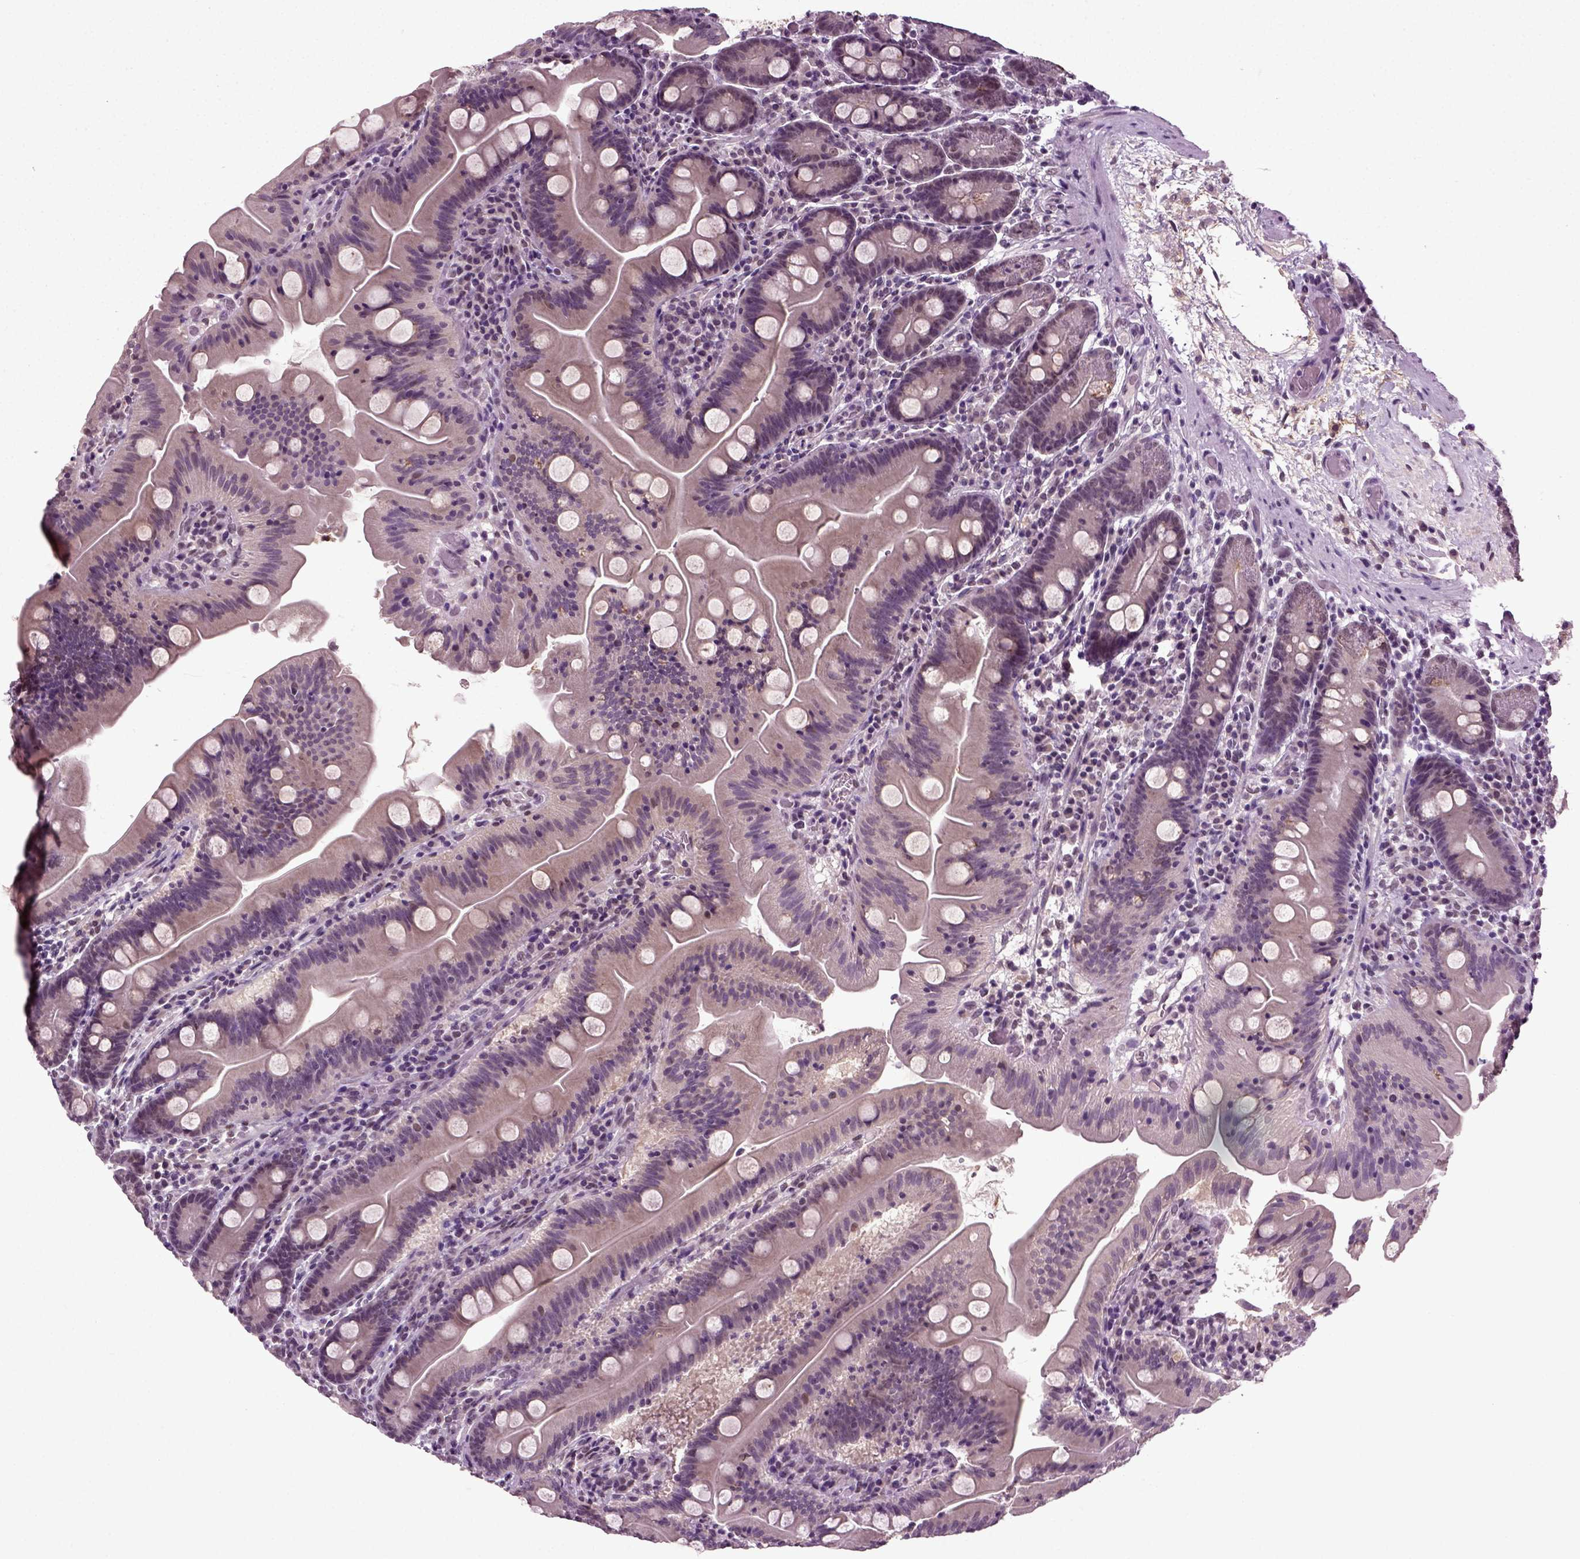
{"staining": {"intensity": "weak", "quantity": "25%-75%", "location": "cytoplasmic/membranous"}, "tissue": "small intestine", "cell_type": "Glandular cells", "image_type": "normal", "snomed": [{"axis": "morphology", "description": "Normal tissue, NOS"}, {"axis": "topography", "description": "Small intestine"}], "caption": "Immunohistochemistry image of normal human small intestine stained for a protein (brown), which exhibits low levels of weak cytoplasmic/membranous staining in about 25%-75% of glandular cells.", "gene": "RCOR3", "patient": {"sex": "male", "age": 37}}